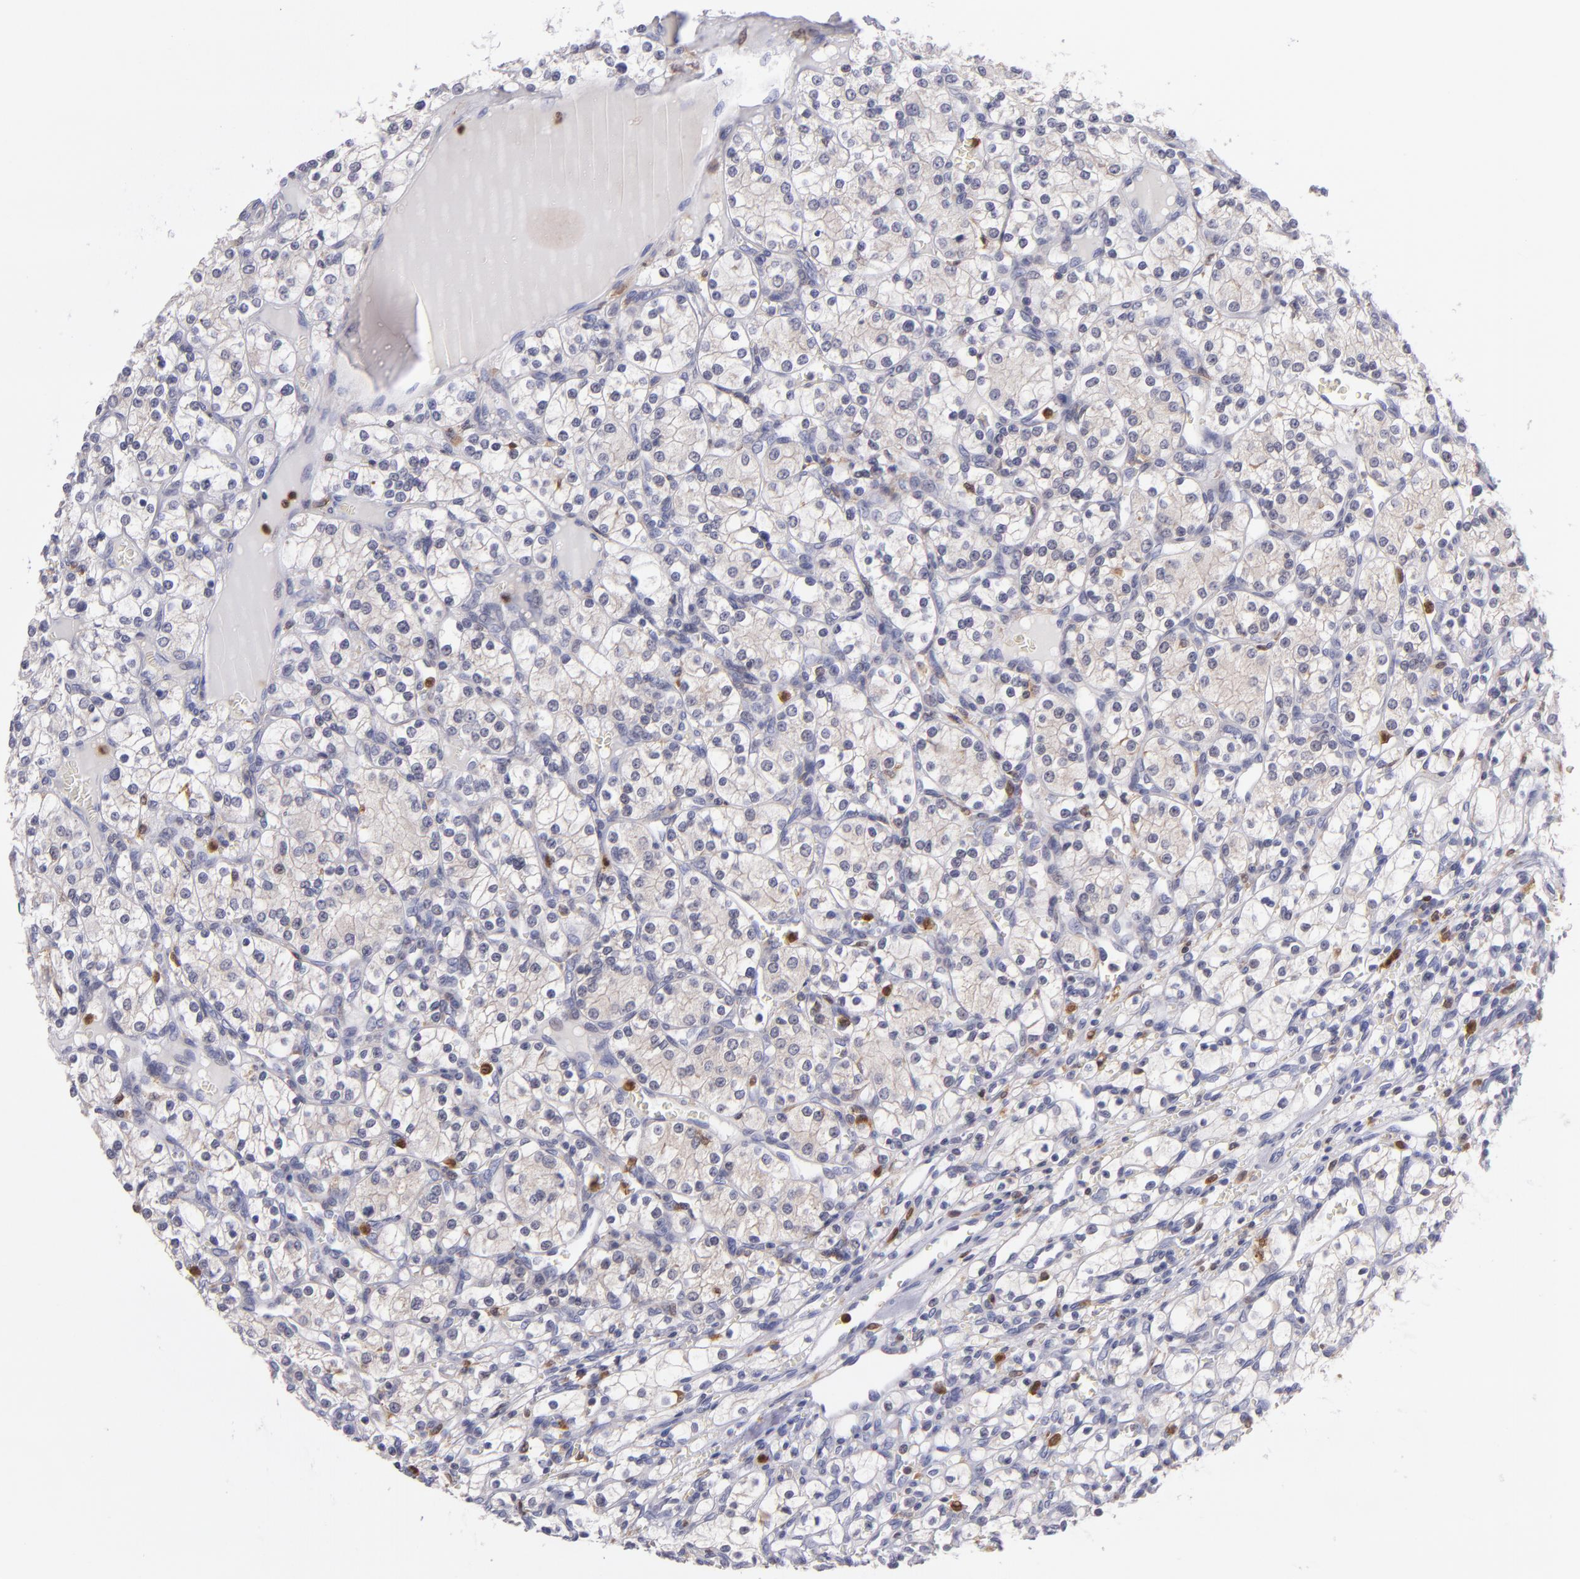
{"staining": {"intensity": "negative", "quantity": "none", "location": "none"}, "tissue": "renal cancer", "cell_type": "Tumor cells", "image_type": "cancer", "snomed": [{"axis": "morphology", "description": "Adenocarcinoma, NOS"}, {"axis": "topography", "description": "Kidney"}], "caption": "Renal cancer stained for a protein using IHC exhibits no positivity tumor cells.", "gene": "PRKCD", "patient": {"sex": "female", "age": 62}}